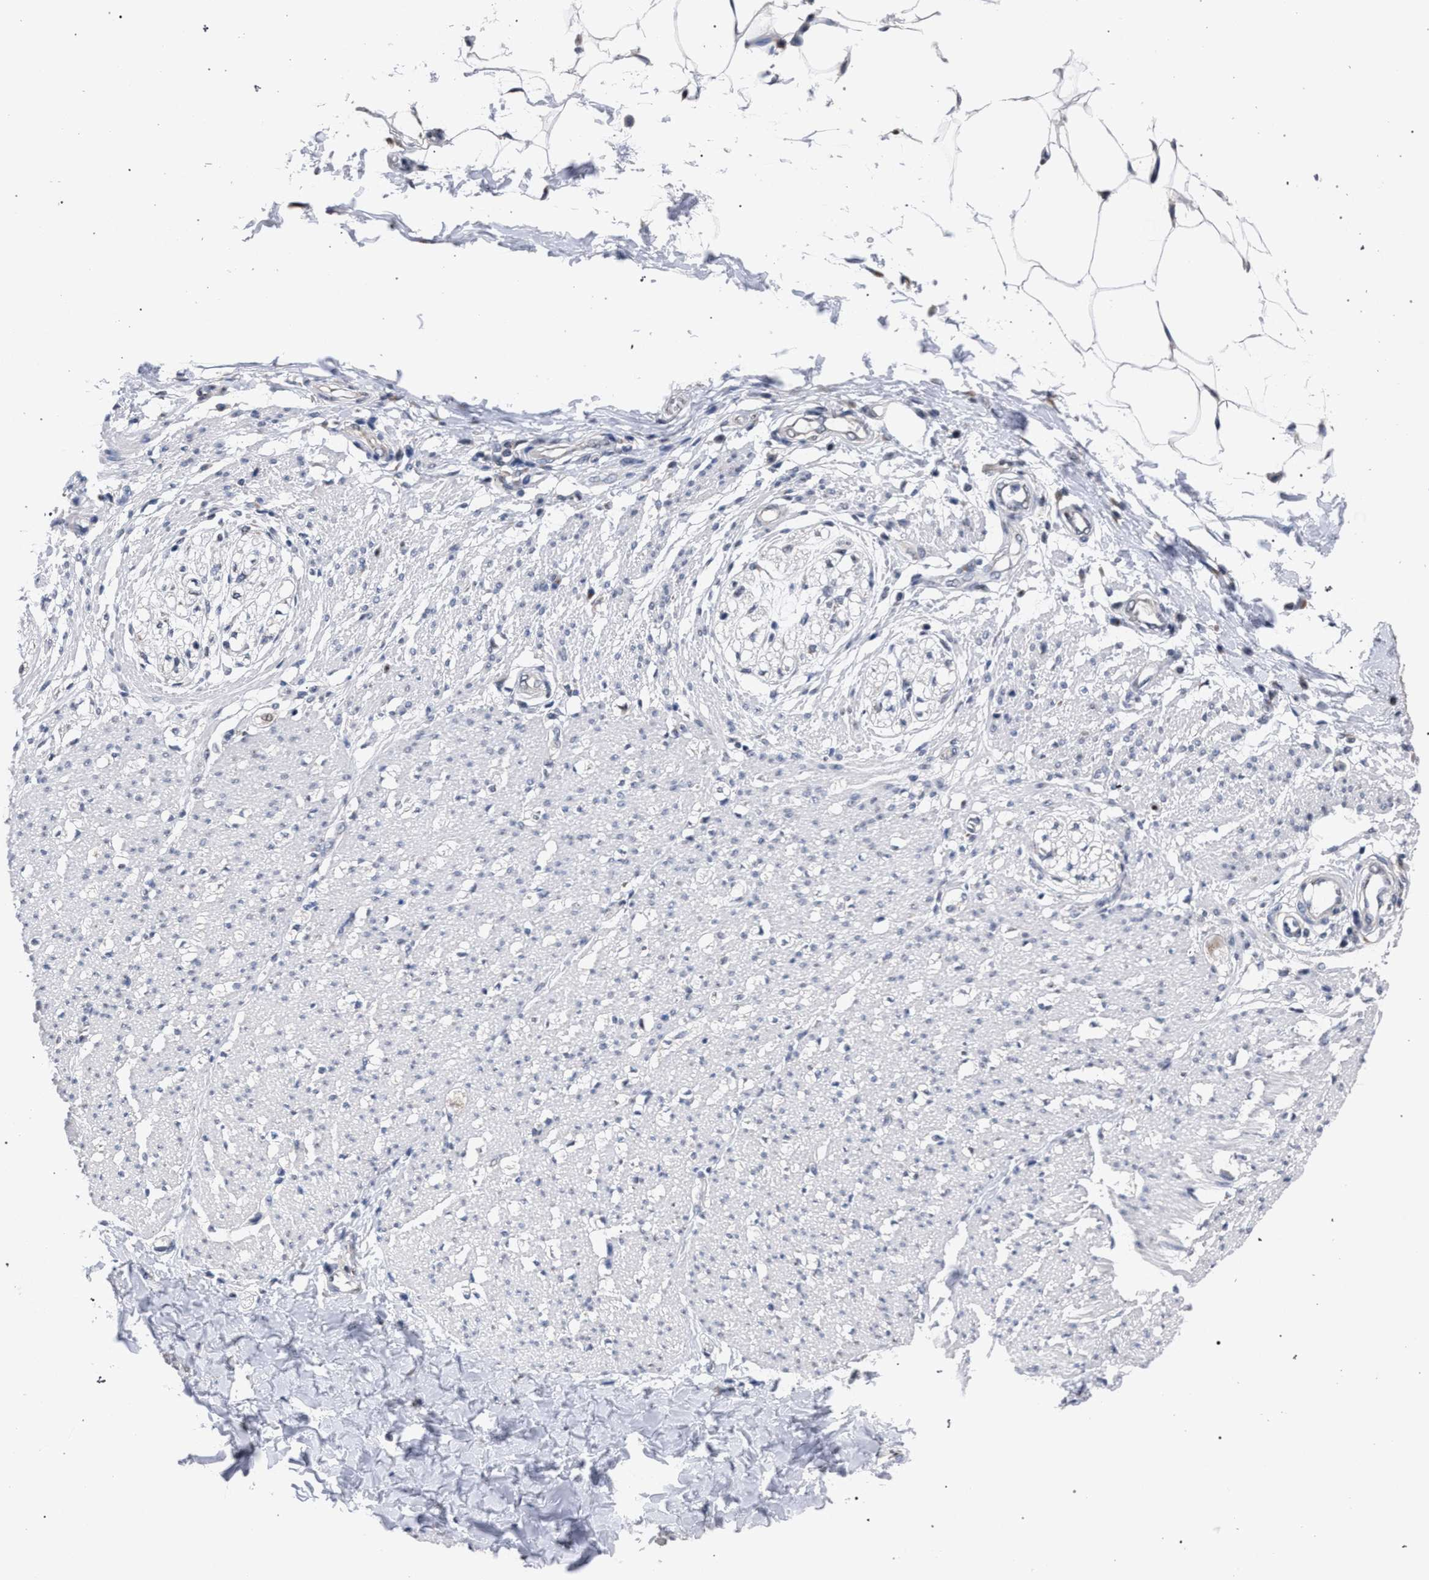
{"staining": {"intensity": "weak", "quantity": "<25%", "location": "cytoplasmic/membranous"}, "tissue": "smooth muscle", "cell_type": "Smooth muscle cells", "image_type": "normal", "snomed": [{"axis": "morphology", "description": "Normal tissue, NOS"}, {"axis": "morphology", "description": "Adenocarcinoma, NOS"}, {"axis": "topography", "description": "Colon"}, {"axis": "topography", "description": "Peripheral nerve tissue"}], "caption": "This is a histopathology image of immunohistochemistry (IHC) staining of normal smooth muscle, which shows no expression in smooth muscle cells.", "gene": "GOLGA2", "patient": {"sex": "male", "age": 14}}